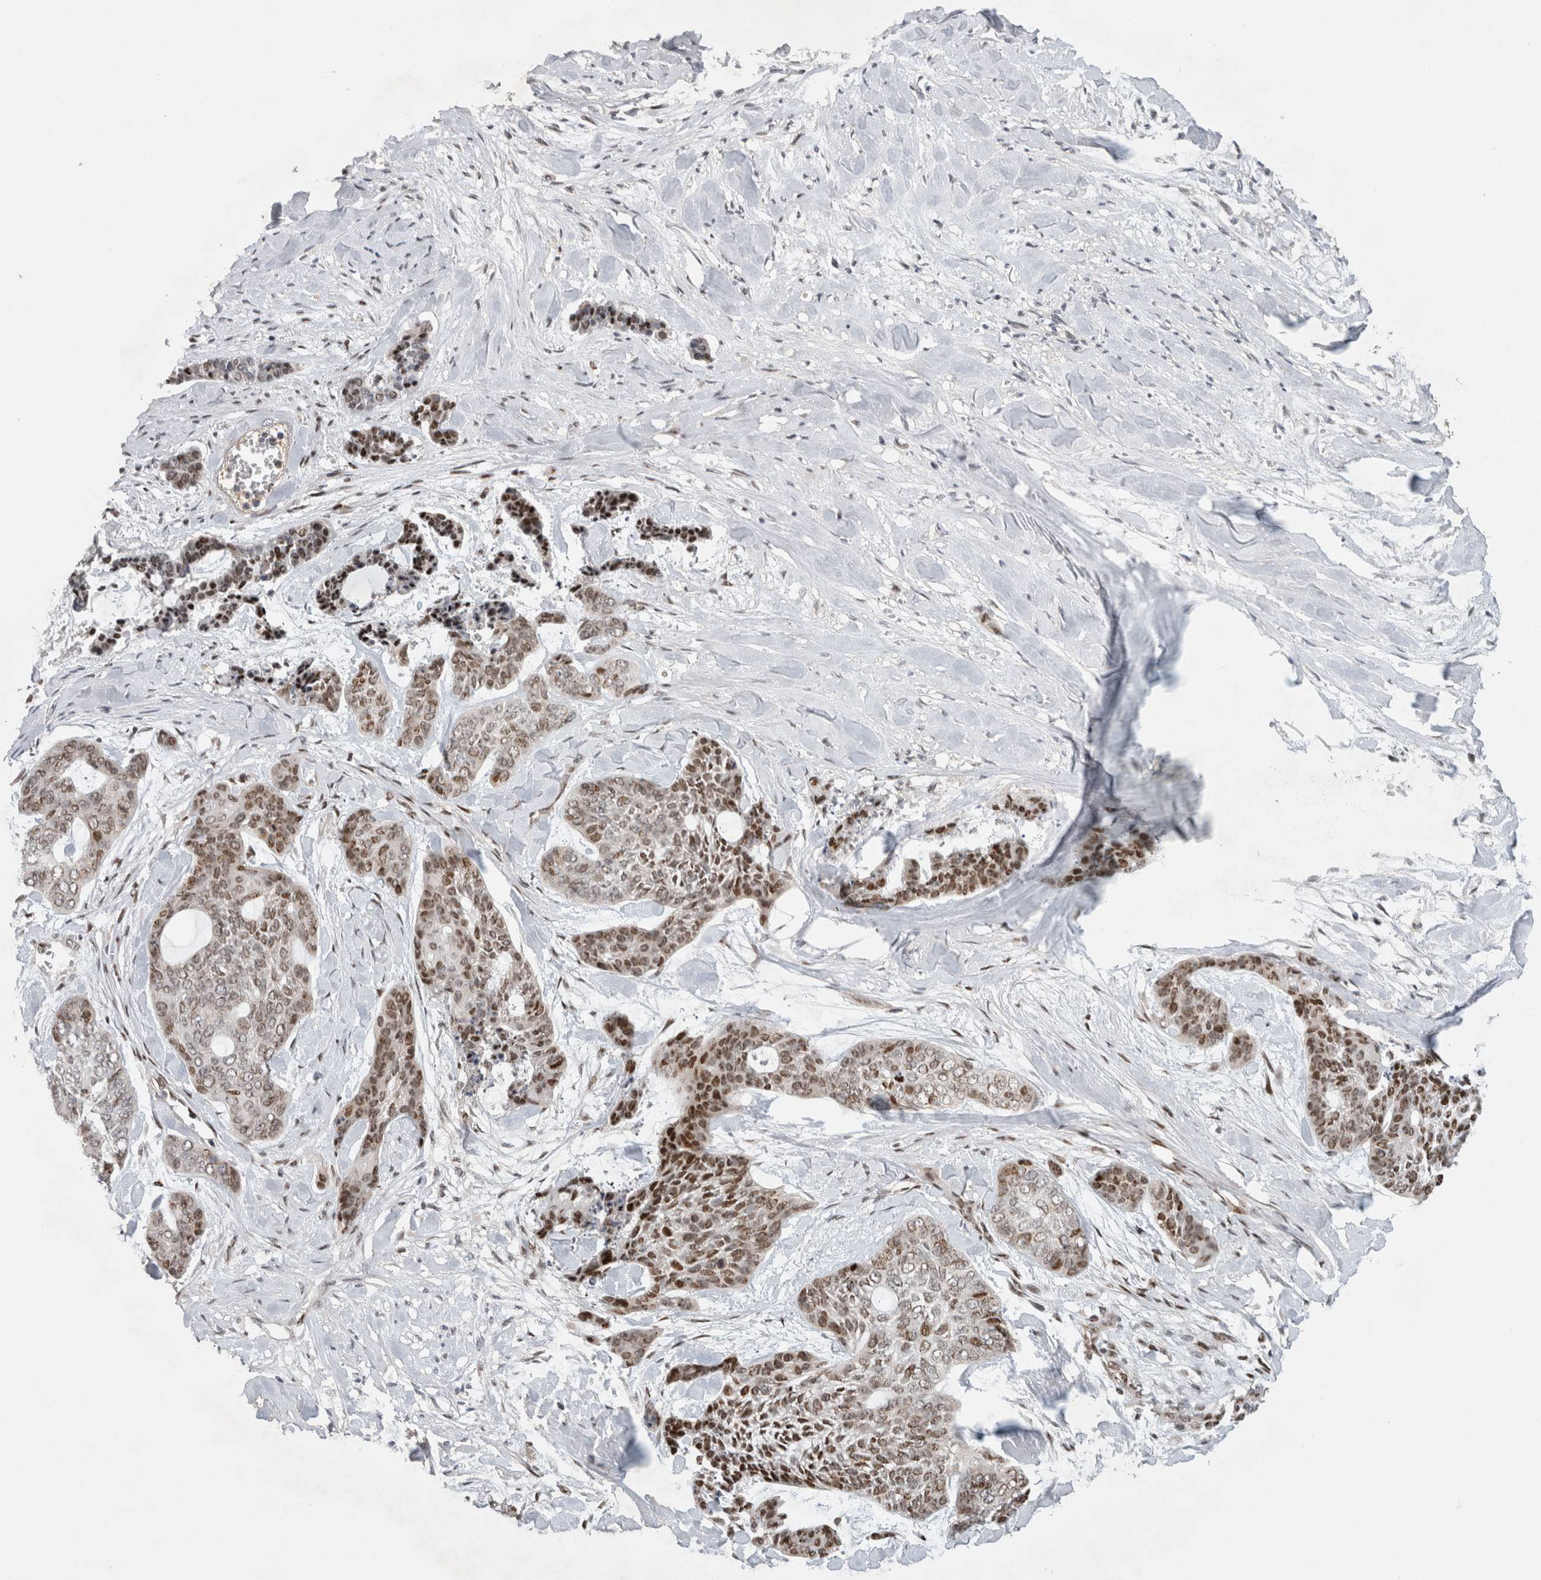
{"staining": {"intensity": "moderate", "quantity": "25%-75%", "location": "nuclear"}, "tissue": "skin cancer", "cell_type": "Tumor cells", "image_type": "cancer", "snomed": [{"axis": "morphology", "description": "Basal cell carcinoma"}, {"axis": "topography", "description": "Skin"}], "caption": "Human skin cancer (basal cell carcinoma) stained for a protein (brown) demonstrates moderate nuclear positive positivity in approximately 25%-75% of tumor cells.", "gene": "C8orf58", "patient": {"sex": "female", "age": 64}}